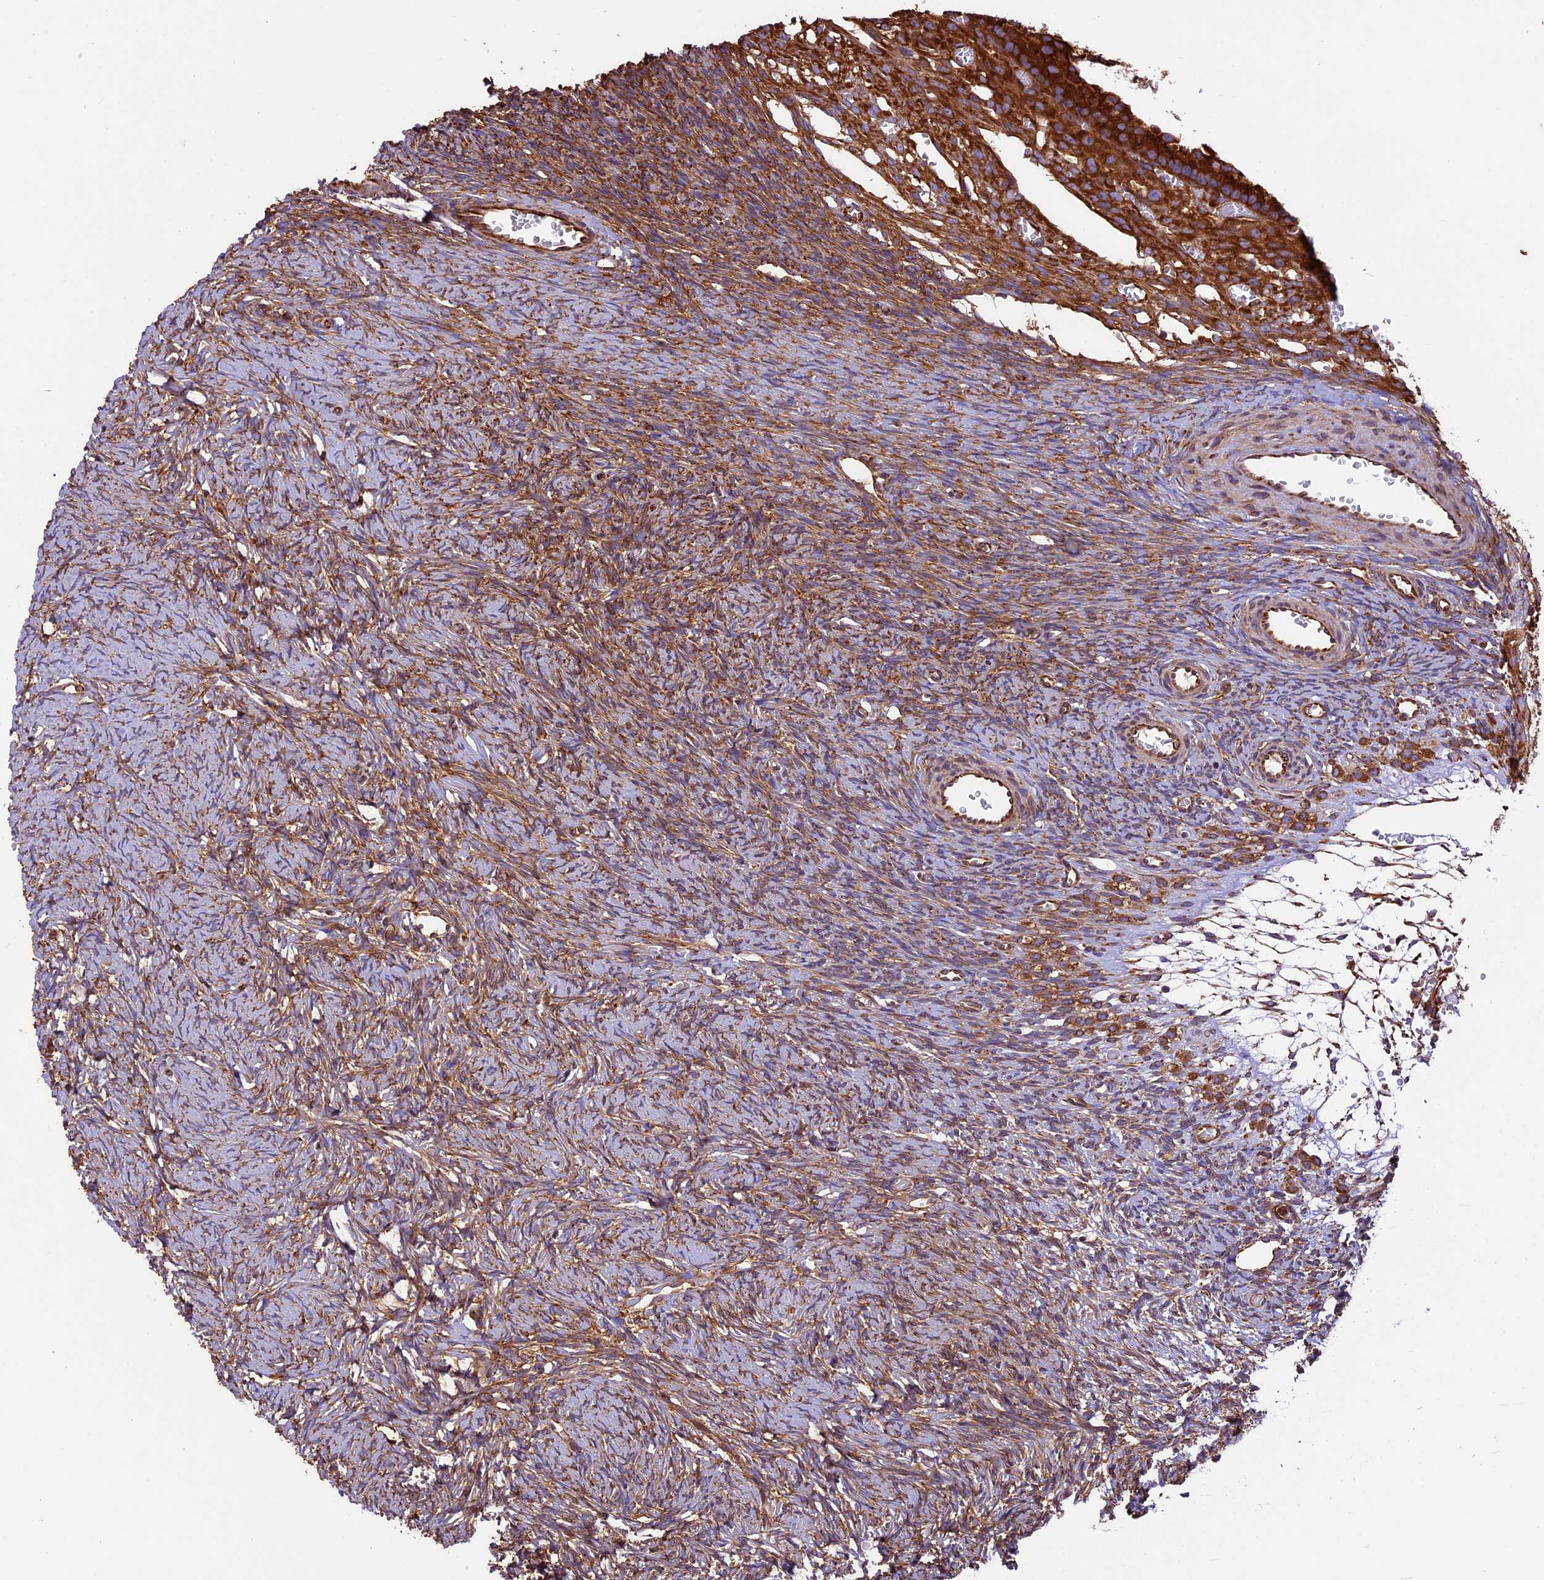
{"staining": {"intensity": "moderate", "quantity": "25%-75%", "location": "cytoplasmic/membranous"}, "tissue": "ovary", "cell_type": "Ovarian stroma cells", "image_type": "normal", "snomed": [{"axis": "morphology", "description": "Normal tissue, NOS"}, {"axis": "topography", "description": "Ovary"}], "caption": "Immunohistochemical staining of normal human ovary demonstrates 25%-75% levels of moderate cytoplasmic/membranous protein positivity in about 25%-75% of ovarian stroma cells. (DAB (3,3'-diaminobenzidine) = brown stain, brightfield microscopy at high magnification).", "gene": "KARS1", "patient": {"sex": "female", "age": 39}}